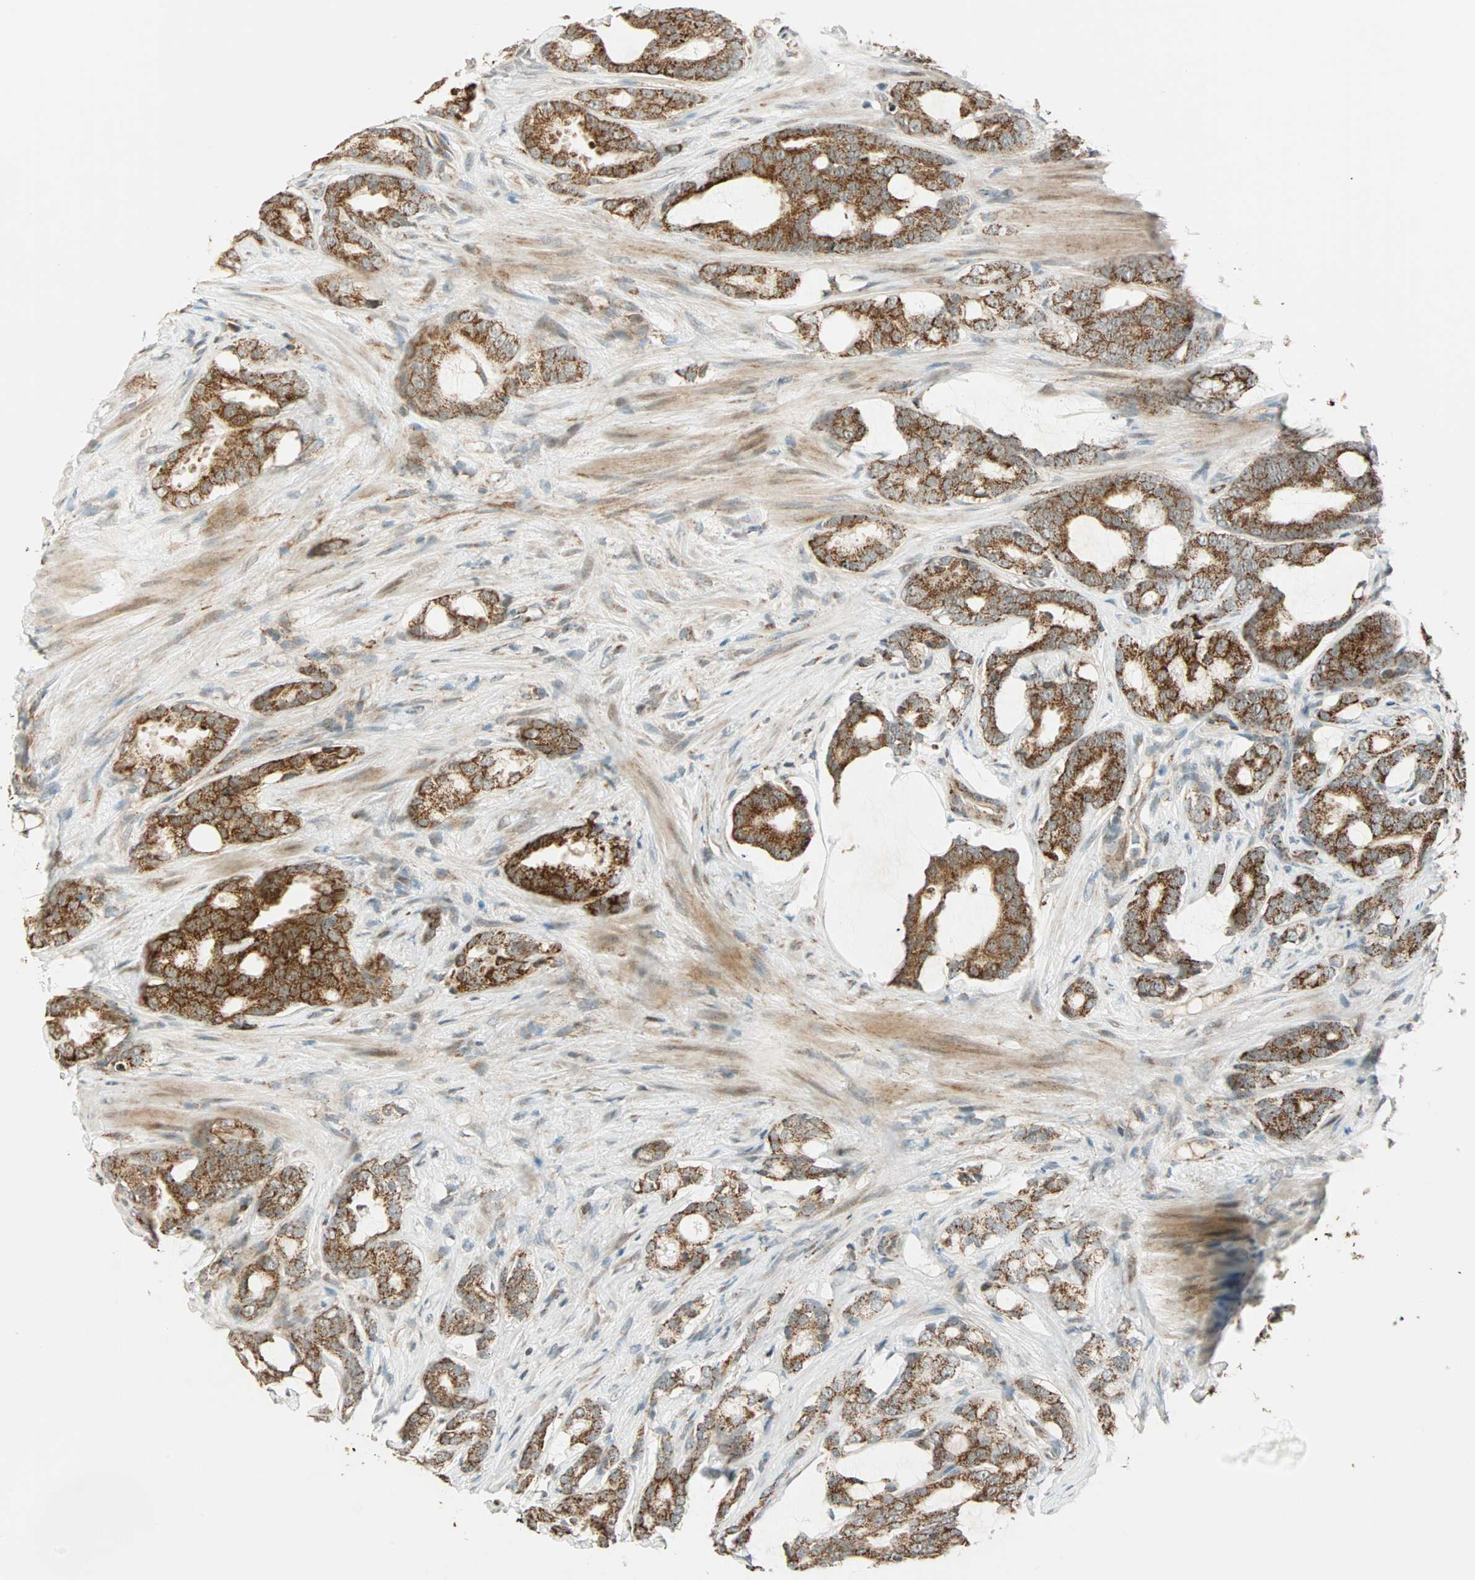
{"staining": {"intensity": "moderate", "quantity": "25%-75%", "location": "cytoplasmic/membranous"}, "tissue": "prostate cancer", "cell_type": "Tumor cells", "image_type": "cancer", "snomed": [{"axis": "morphology", "description": "Adenocarcinoma, Low grade"}, {"axis": "topography", "description": "Prostate"}], "caption": "Adenocarcinoma (low-grade) (prostate) tissue demonstrates moderate cytoplasmic/membranous positivity in approximately 25%-75% of tumor cells, visualized by immunohistochemistry. (Stains: DAB (3,3'-diaminobenzidine) in brown, nuclei in blue, Microscopy: brightfield microscopy at high magnification).", "gene": "SPRY4", "patient": {"sex": "male", "age": 58}}